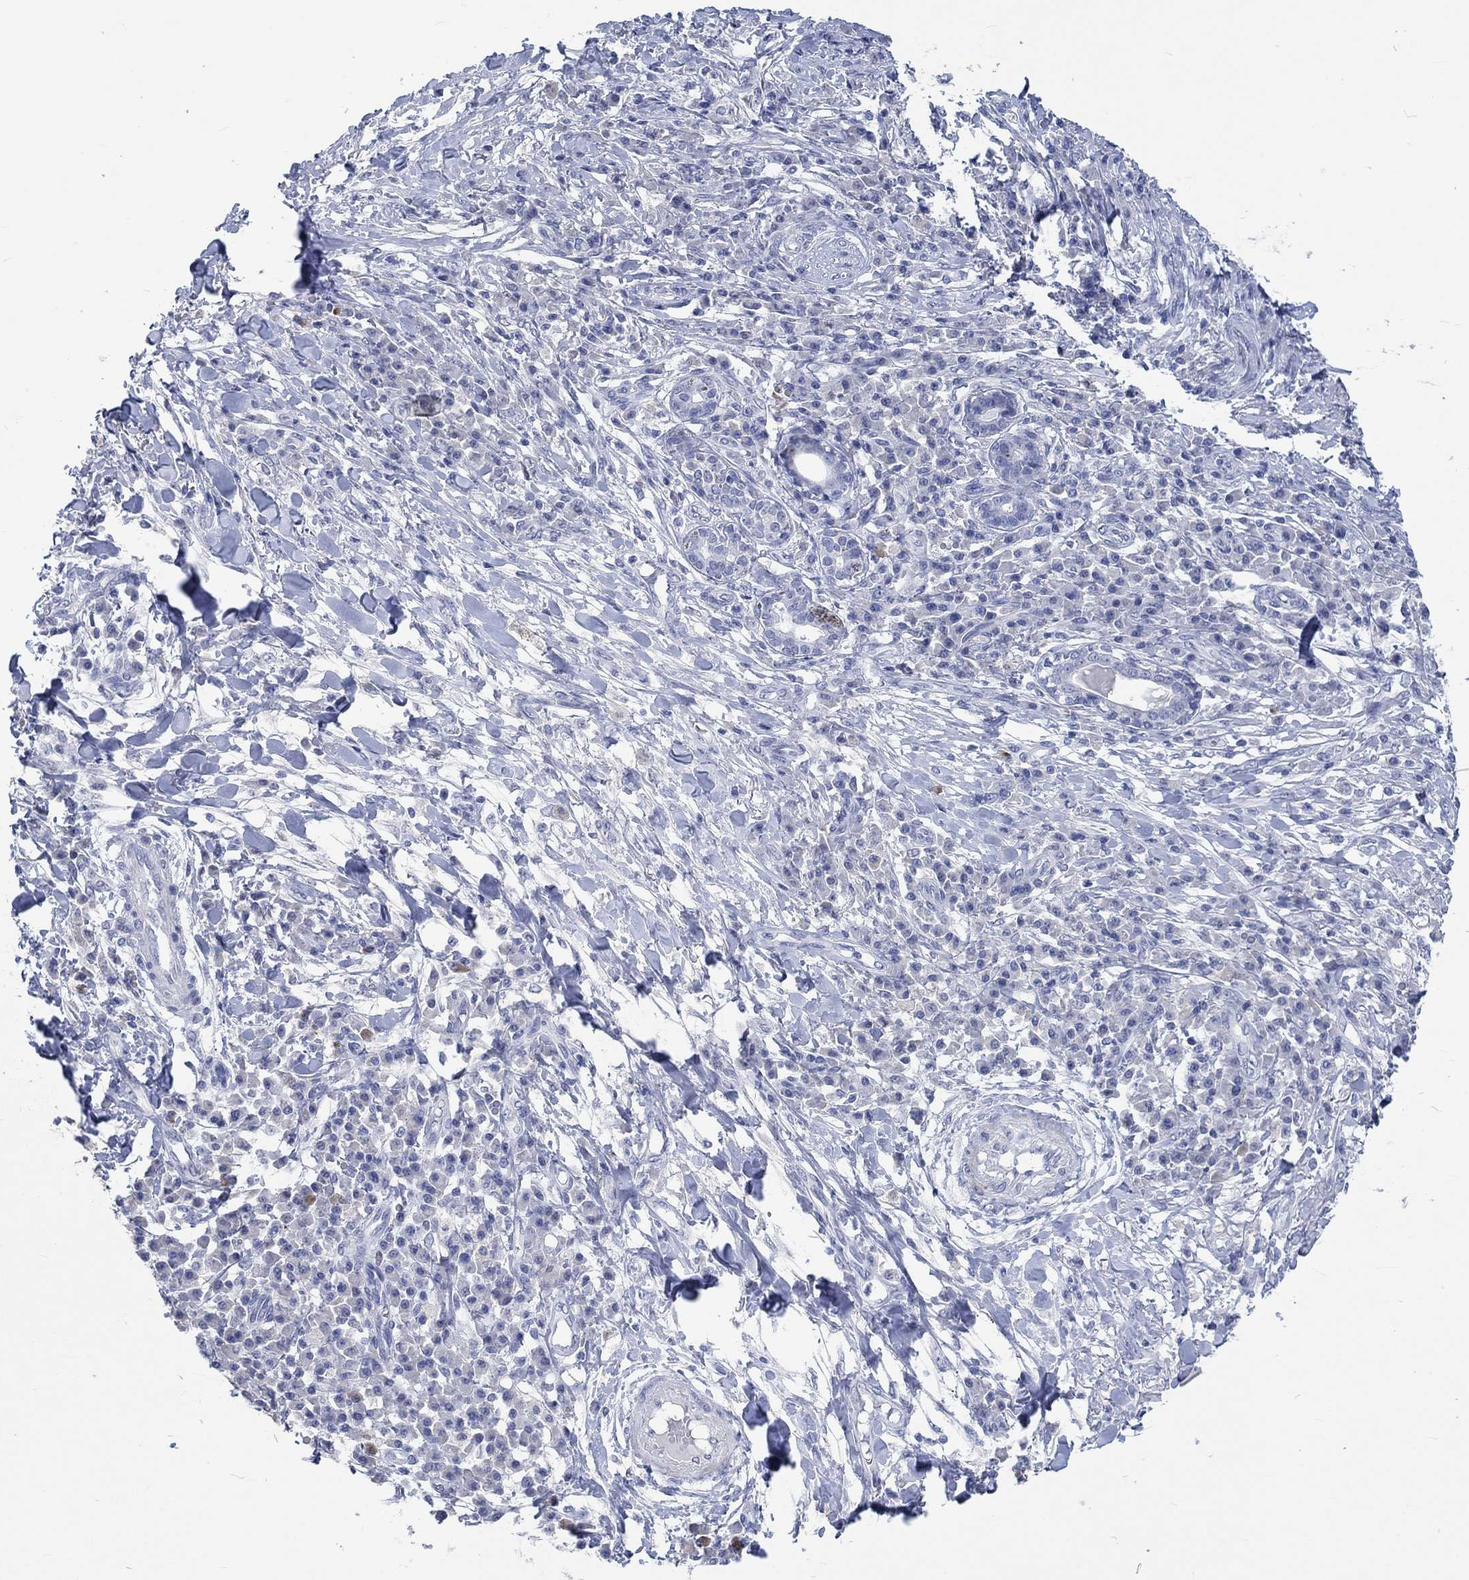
{"staining": {"intensity": "negative", "quantity": "none", "location": "none"}, "tissue": "skin cancer", "cell_type": "Tumor cells", "image_type": "cancer", "snomed": [{"axis": "morphology", "description": "Squamous cell carcinoma, NOS"}, {"axis": "topography", "description": "Skin"}], "caption": "The histopathology image shows no significant positivity in tumor cells of skin squamous cell carcinoma.", "gene": "C4orf47", "patient": {"sex": "male", "age": 92}}